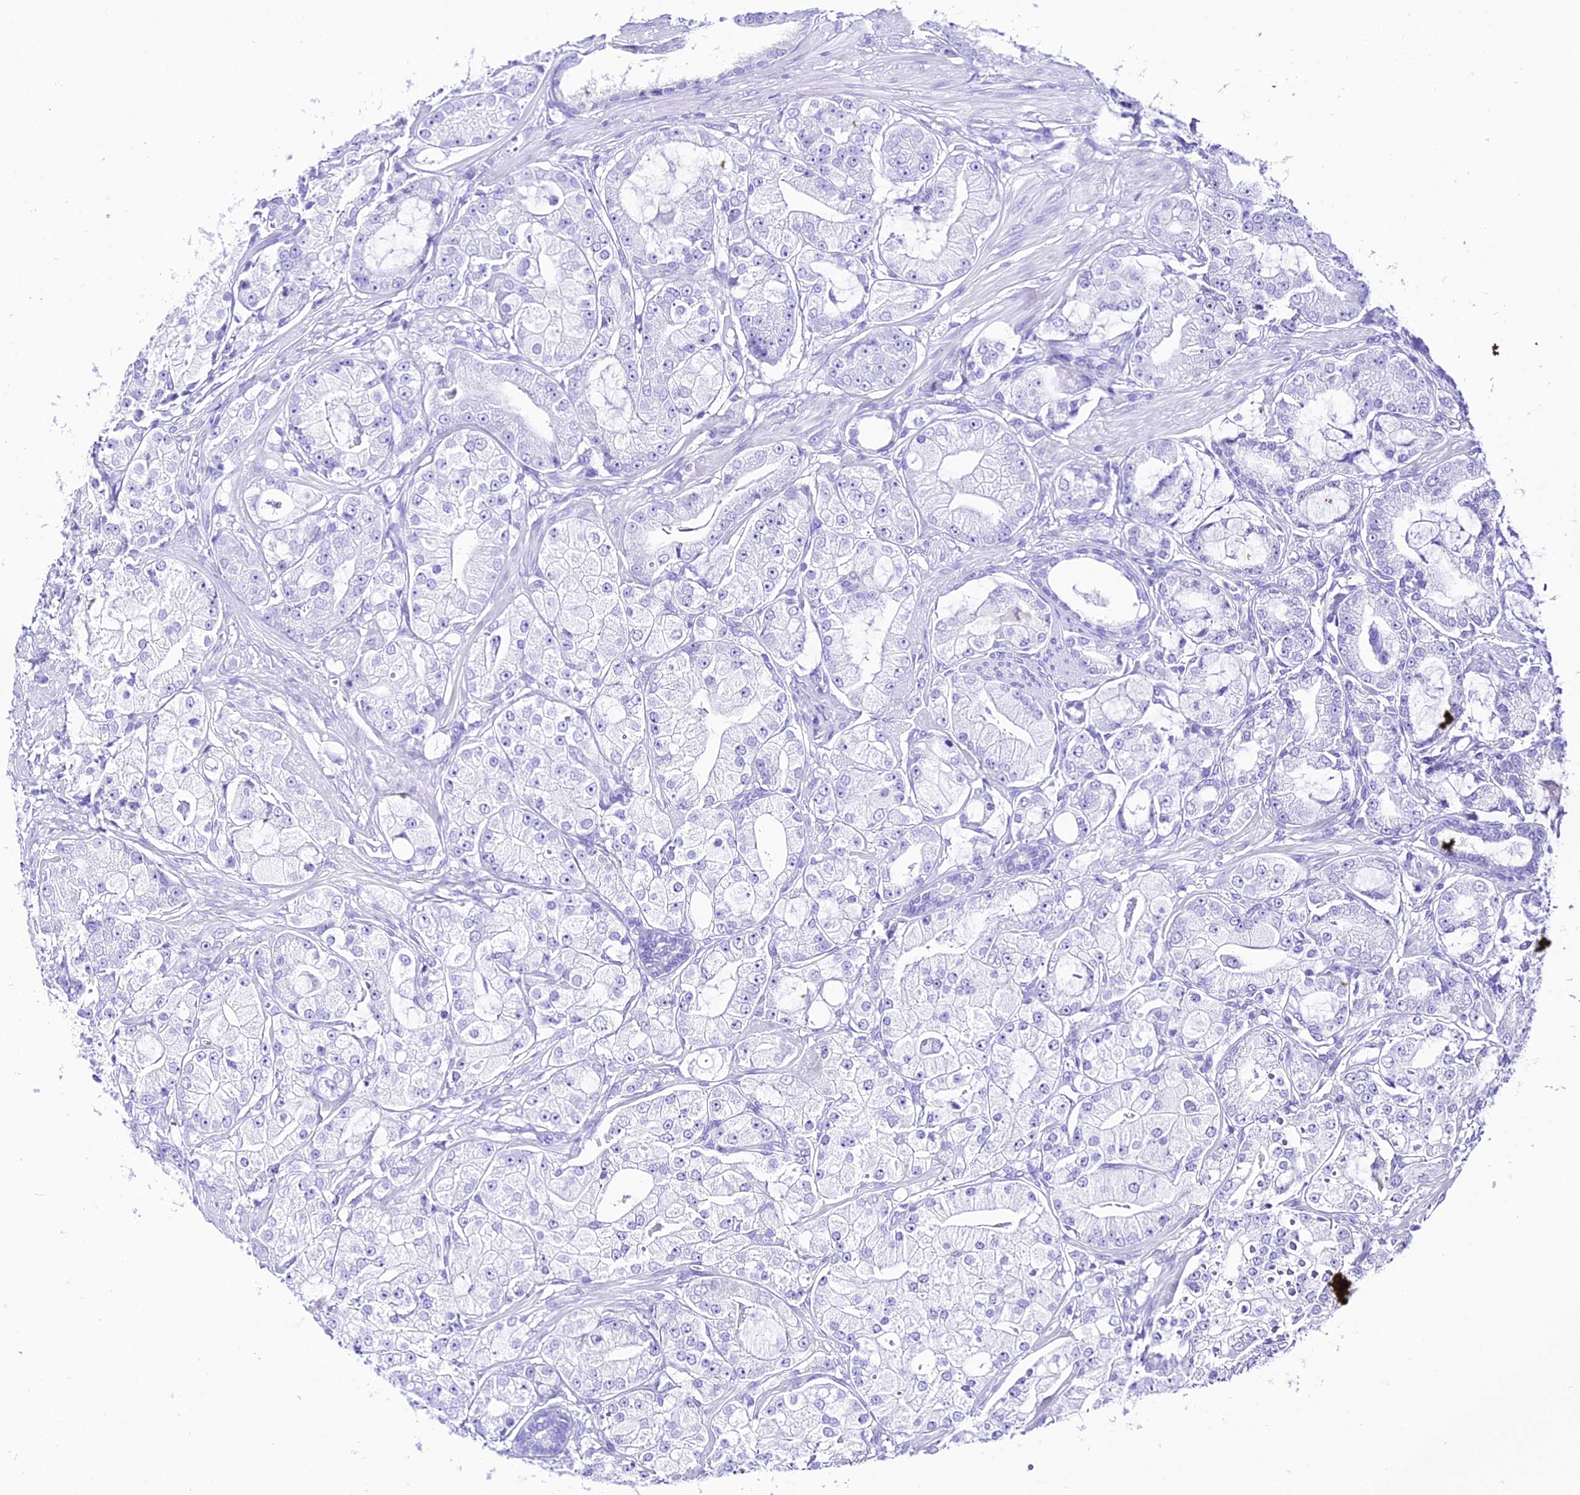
{"staining": {"intensity": "negative", "quantity": "none", "location": "none"}, "tissue": "prostate cancer", "cell_type": "Tumor cells", "image_type": "cancer", "snomed": [{"axis": "morphology", "description": "Adenocarcinoma, High grade"}, {"axis": "topography", "description": "Prostate"}], "caption": "Tumor cells are negative for brown protein staining in prostate cancer.", "gene": "TRMT44", "patient": {"sex": "male", "age": 71}}